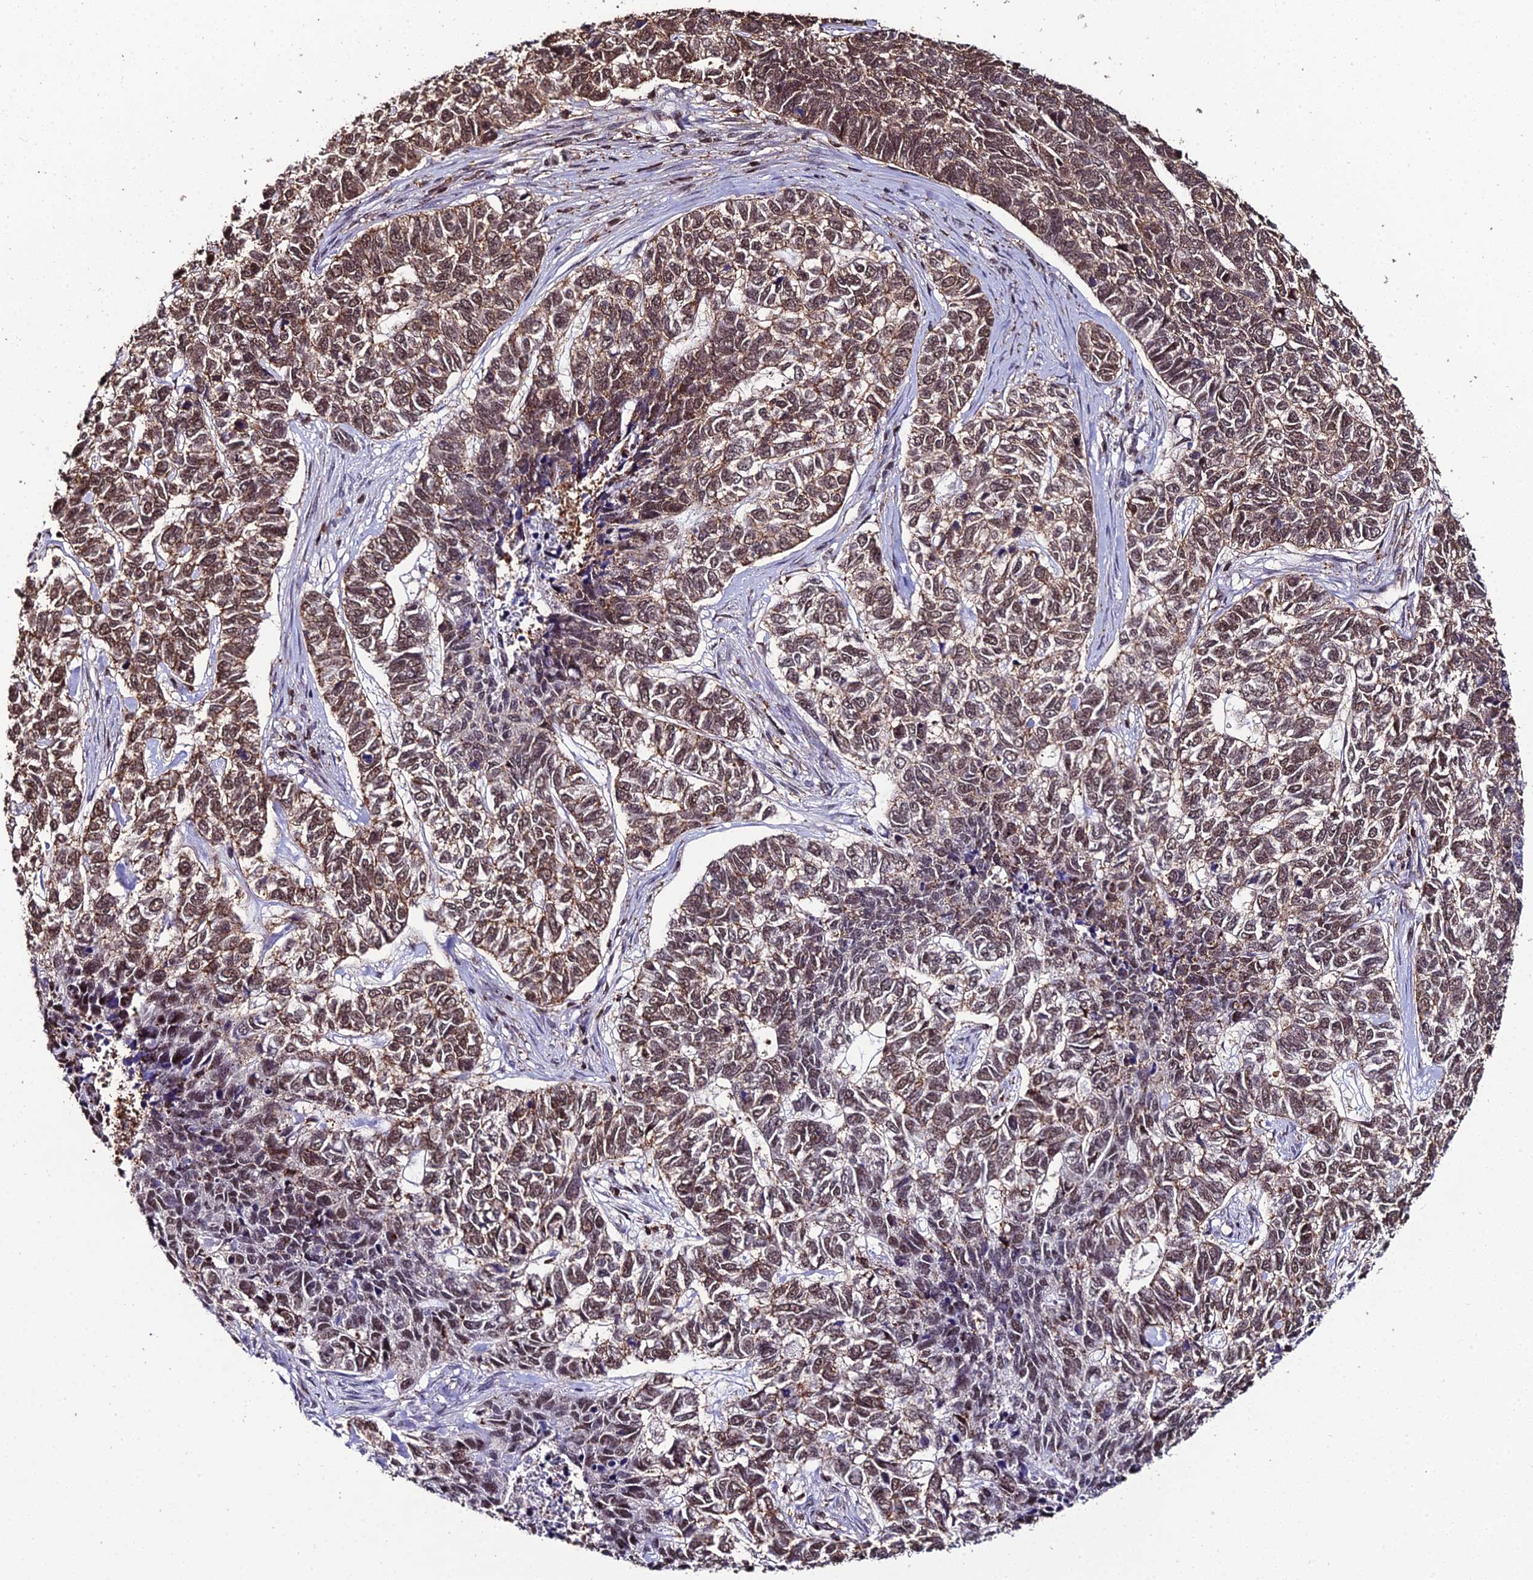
{"staining": {"intensity": "moderate", "quantity": ">75%", "location": "cytoplasmic/membranous,nuclear"}, "tissue": "skin cancer", "cell_type": "Tumor cells", "image_type": "cancer", "snomed": [{"axis": "morphology", "description": "Basal cell carcinoma"}, {"axis": "topography", "description": "Skin"}], "caption": "Immunohistochemical staining of human skin cancer (basal cell carcinoma) reveals moderate cytoplasmic/membranous and nuclear protein expression in approximately >75% of tumor cells.", "gene": "PPP4C", "patient": {"sex": "female", "age": 65}}